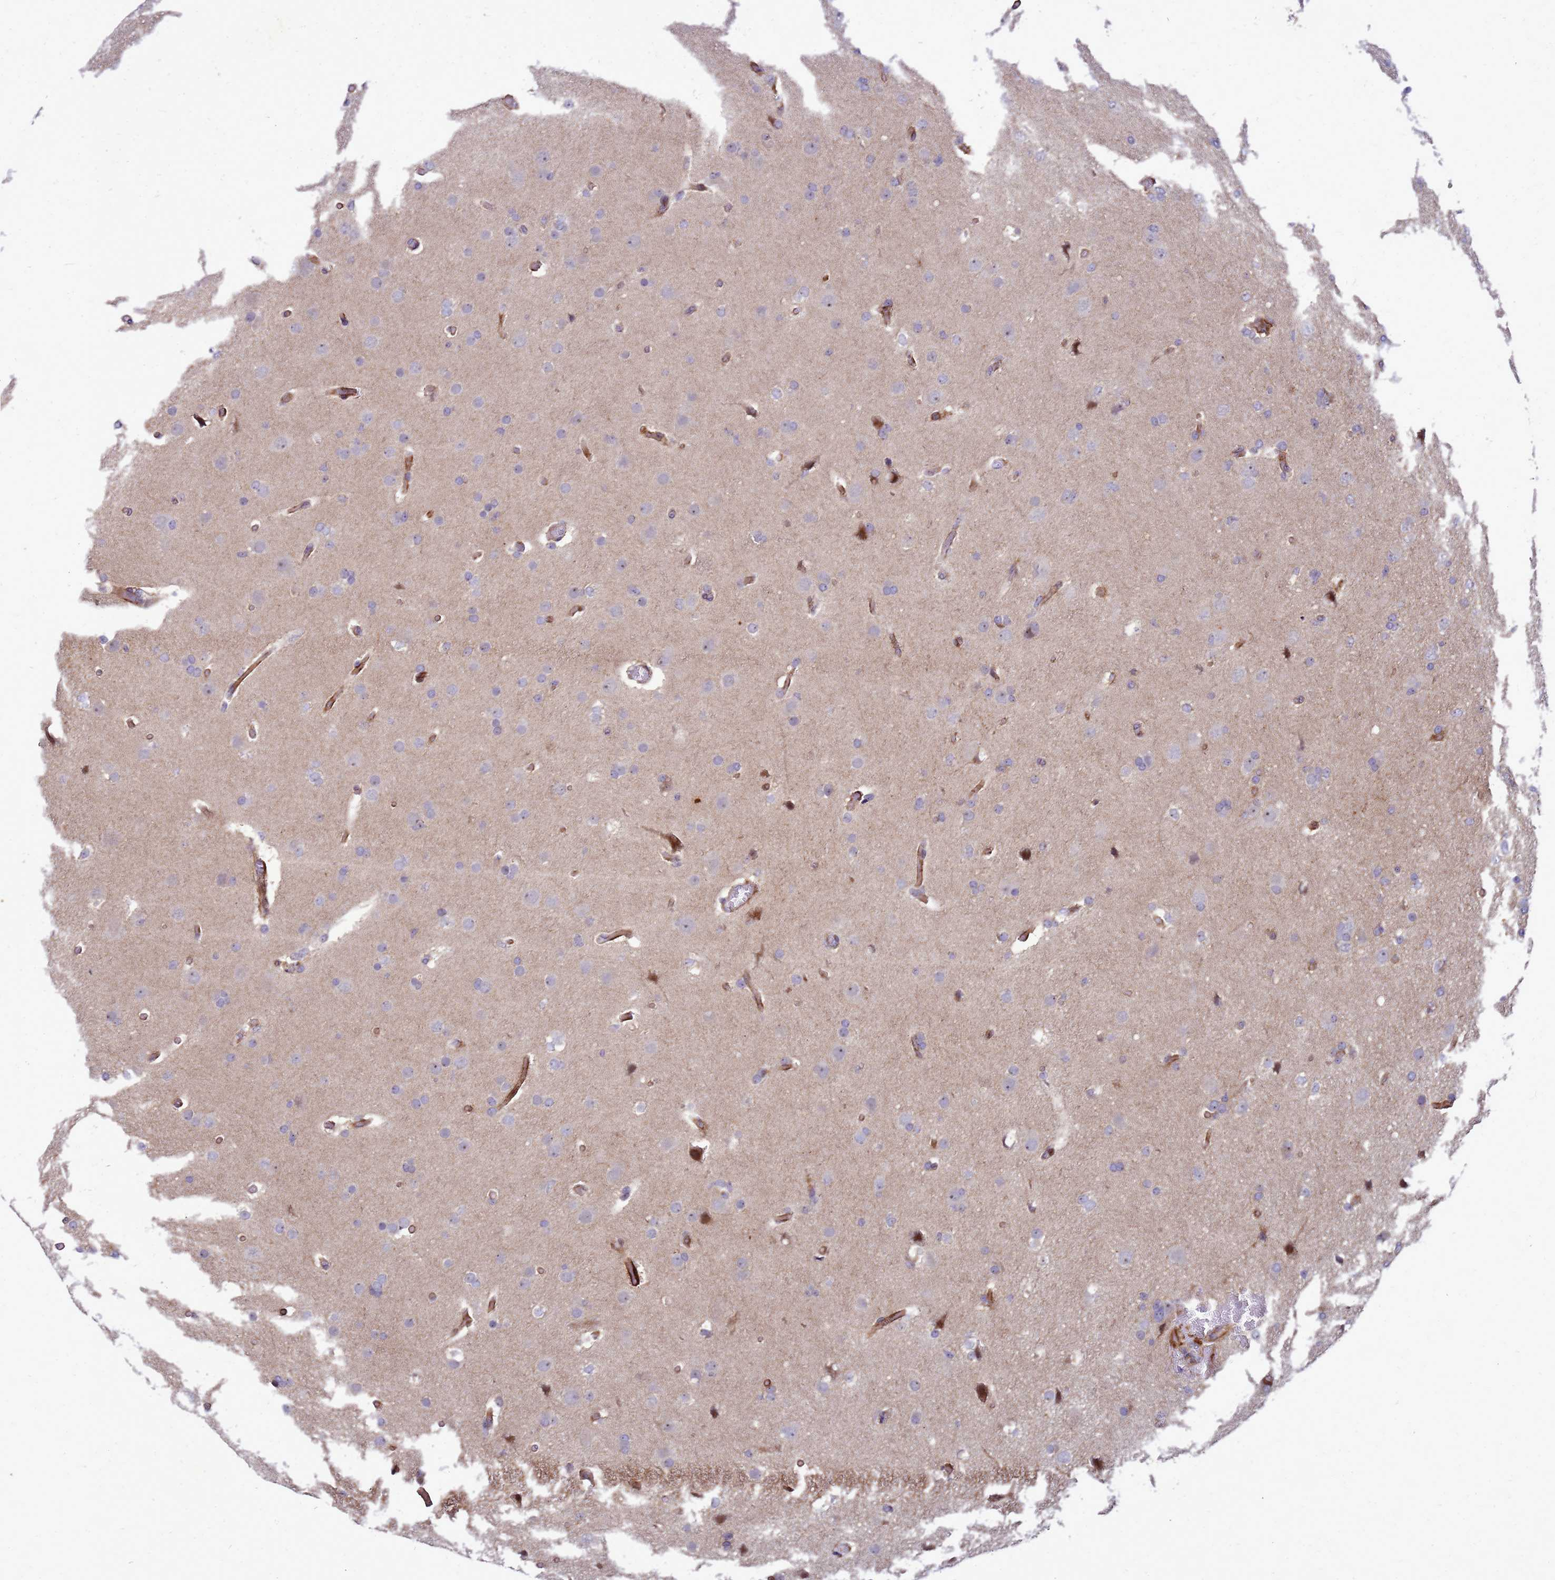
{"staining": {"intensity": "negative", "quantity": "none", "location": "none"}, "tissue": "glioma", "cell_type": "Tumor cells", "image_type": "cancer", "snomed": [{"axis": "morphology", "description": "Glioma, malignant, High grade"}, {"axis": "topography", "description": "Cerebral cortex"}], "caption": "Tumor cells show no significant positivity in glioma.", "gene": "RSPO1", "patient": {"sex": "female", "age": 36}}